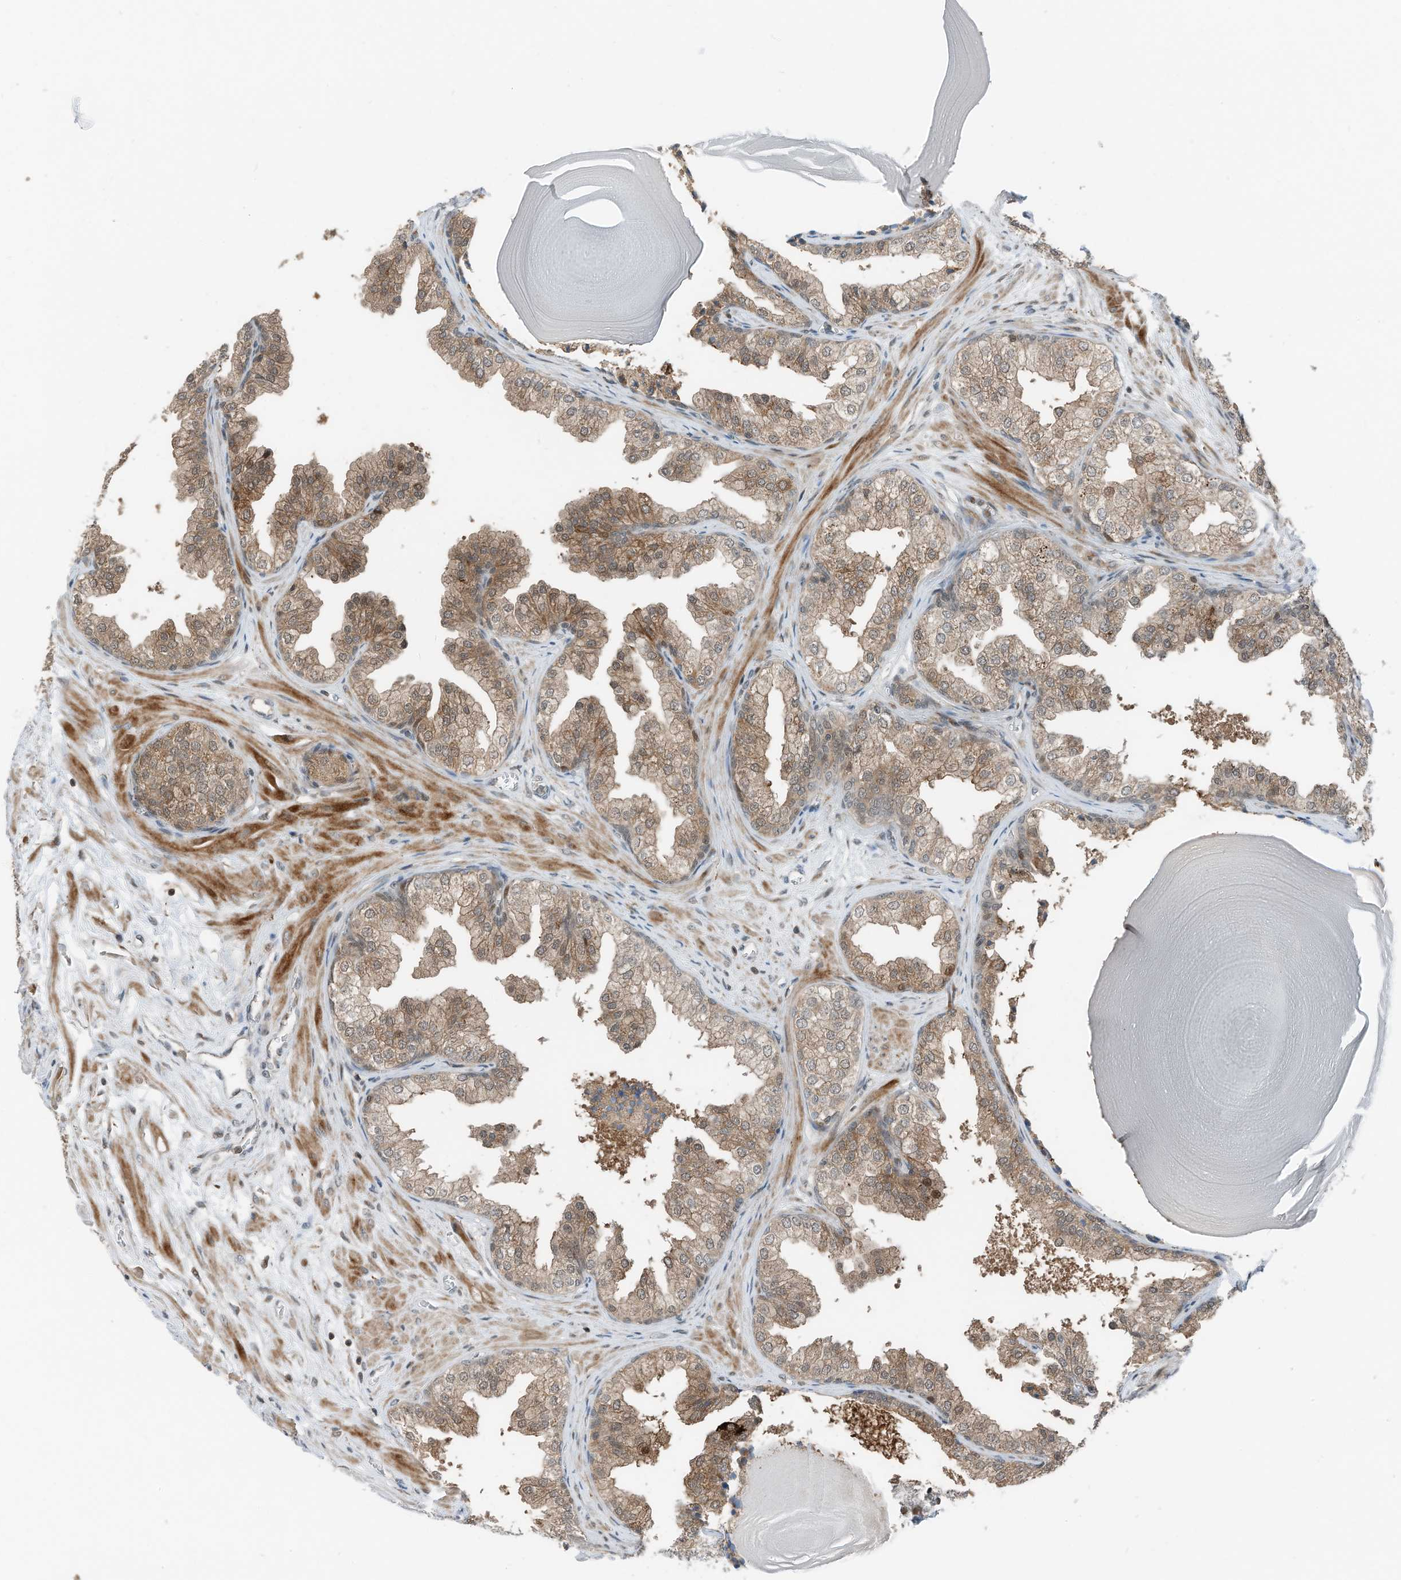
{"staining": {"intensity": "moderate", "quantity": ">75%", "location": "cytoplasmic/membranous,nuclear"}, "tissue": "prostate", "cell_type": "Glandular cells", "image_type": "normal", "snomed": [{"axis": "morphology", "description": "Normal tissue, NOS"}, {"axis": "topography", "description": "Prostate"}], "caption": "Immunohistochemistry (IHC) of unremarkable human prostate reveals medium levels of moderate cytoplasmic/membranous,nuclear staining in about >75% of glandular cells. The protein is shown in brown color, while the nuclei are stained blue.", "gene": "RMND1", "patient": {"sex": "male", "age": 48}}